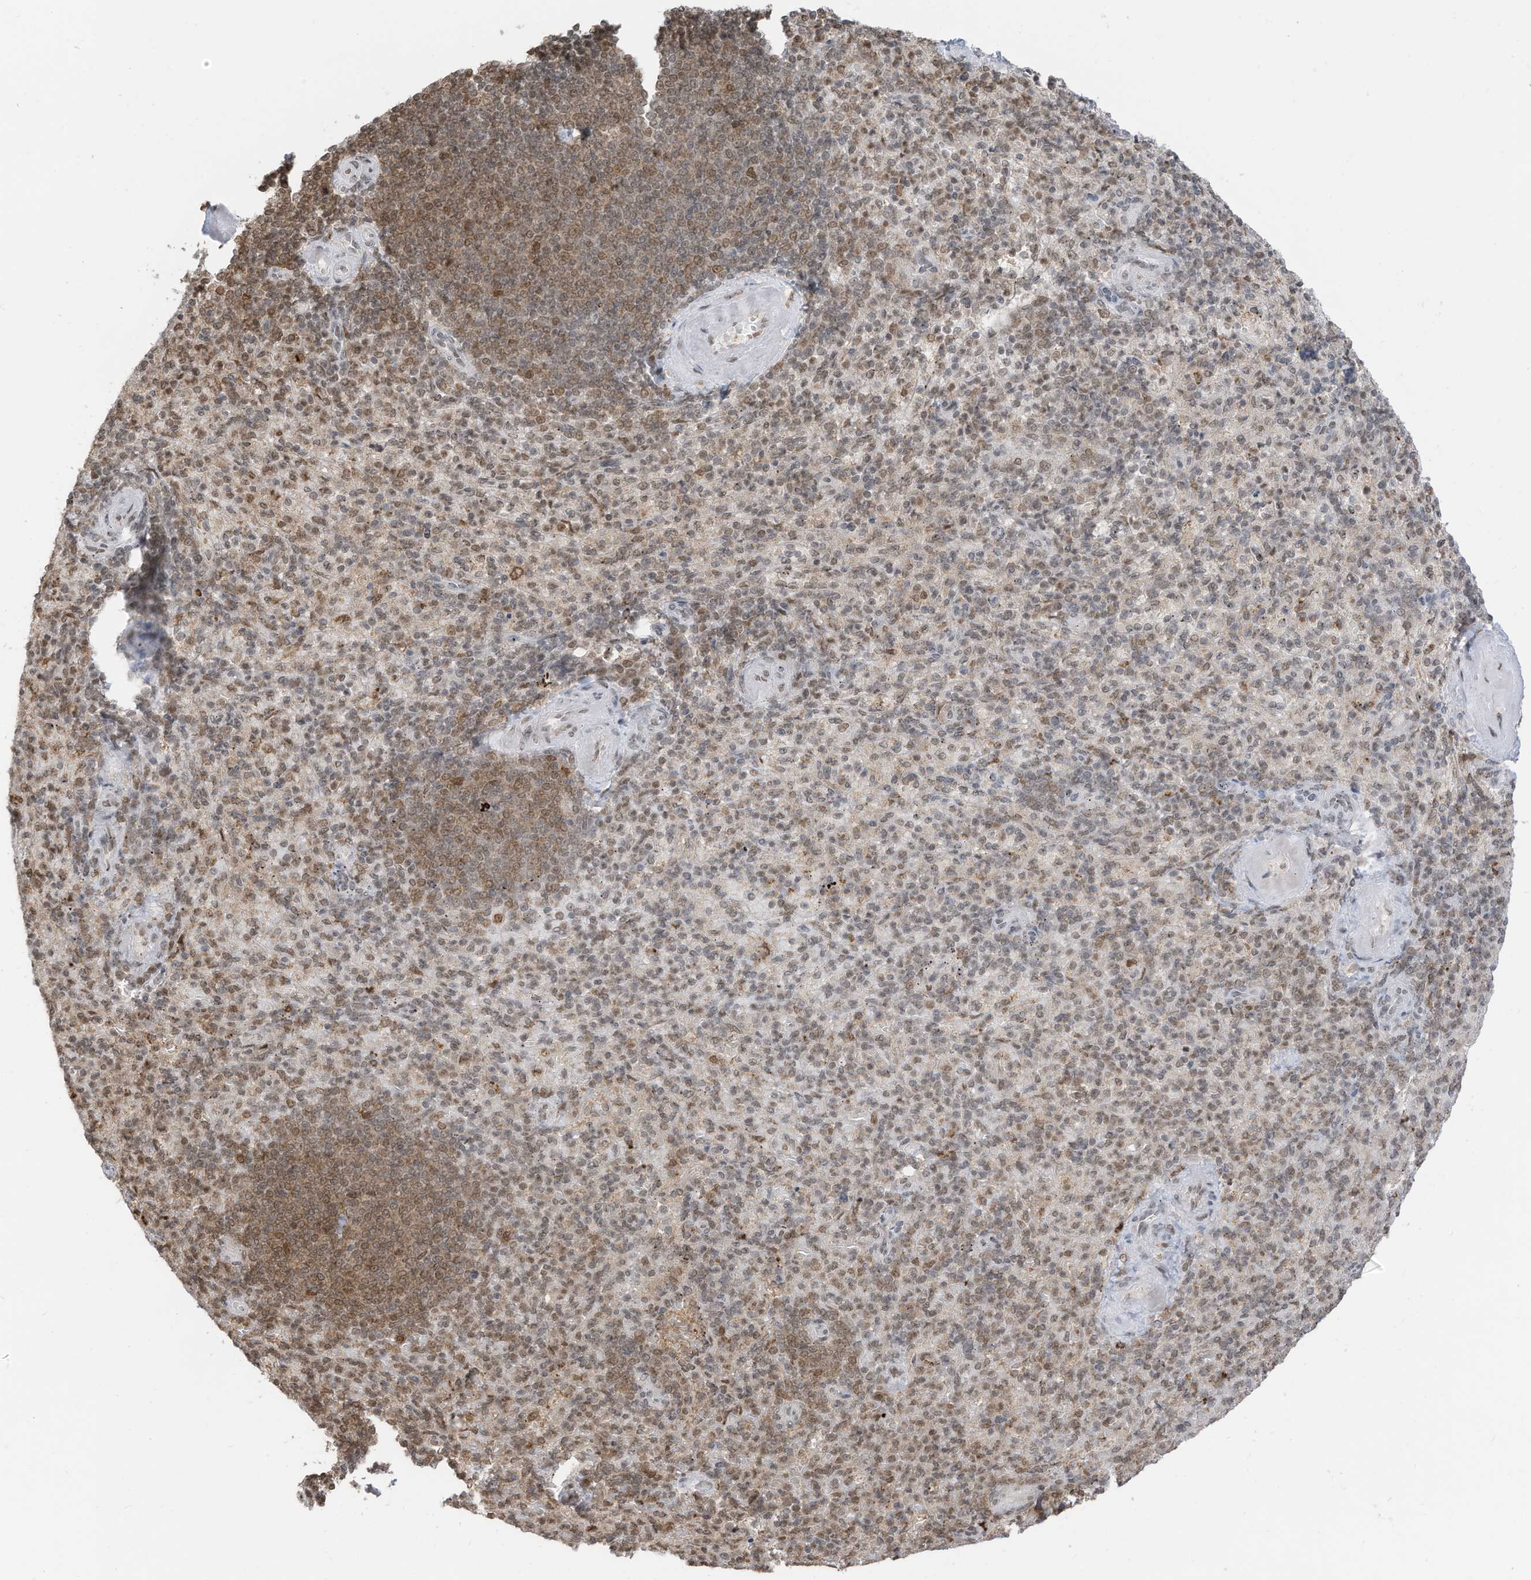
{"staining": {"intensity": "moderate", "quantity": "25%-75%", "location": "nuclear"}, "tissue": "spleen", "cell_type": "Cells in red pulp", "image_type": "normal", "snomed": [{"axis": "morphology", "description": "Normal tissue, NOS"}, {"axis": "topography", "description": "Spleen"}], "caption": "Immunohistochemistry (DAB (3,3'-diaminobenzidine)) staining of unremarkable human spleen reveals moderate nuclear protein expression in about 25%-75% of cells in red pulp. The staining was performed using DAB (3,3'-diaminobenzidine) to visualize the protein expression in brown, while the nuclei were stained in blue with hematoxylin (Magnification: 20x).", "gene": "KPNB1", "patient": {"sex": "female", "age": 74}}